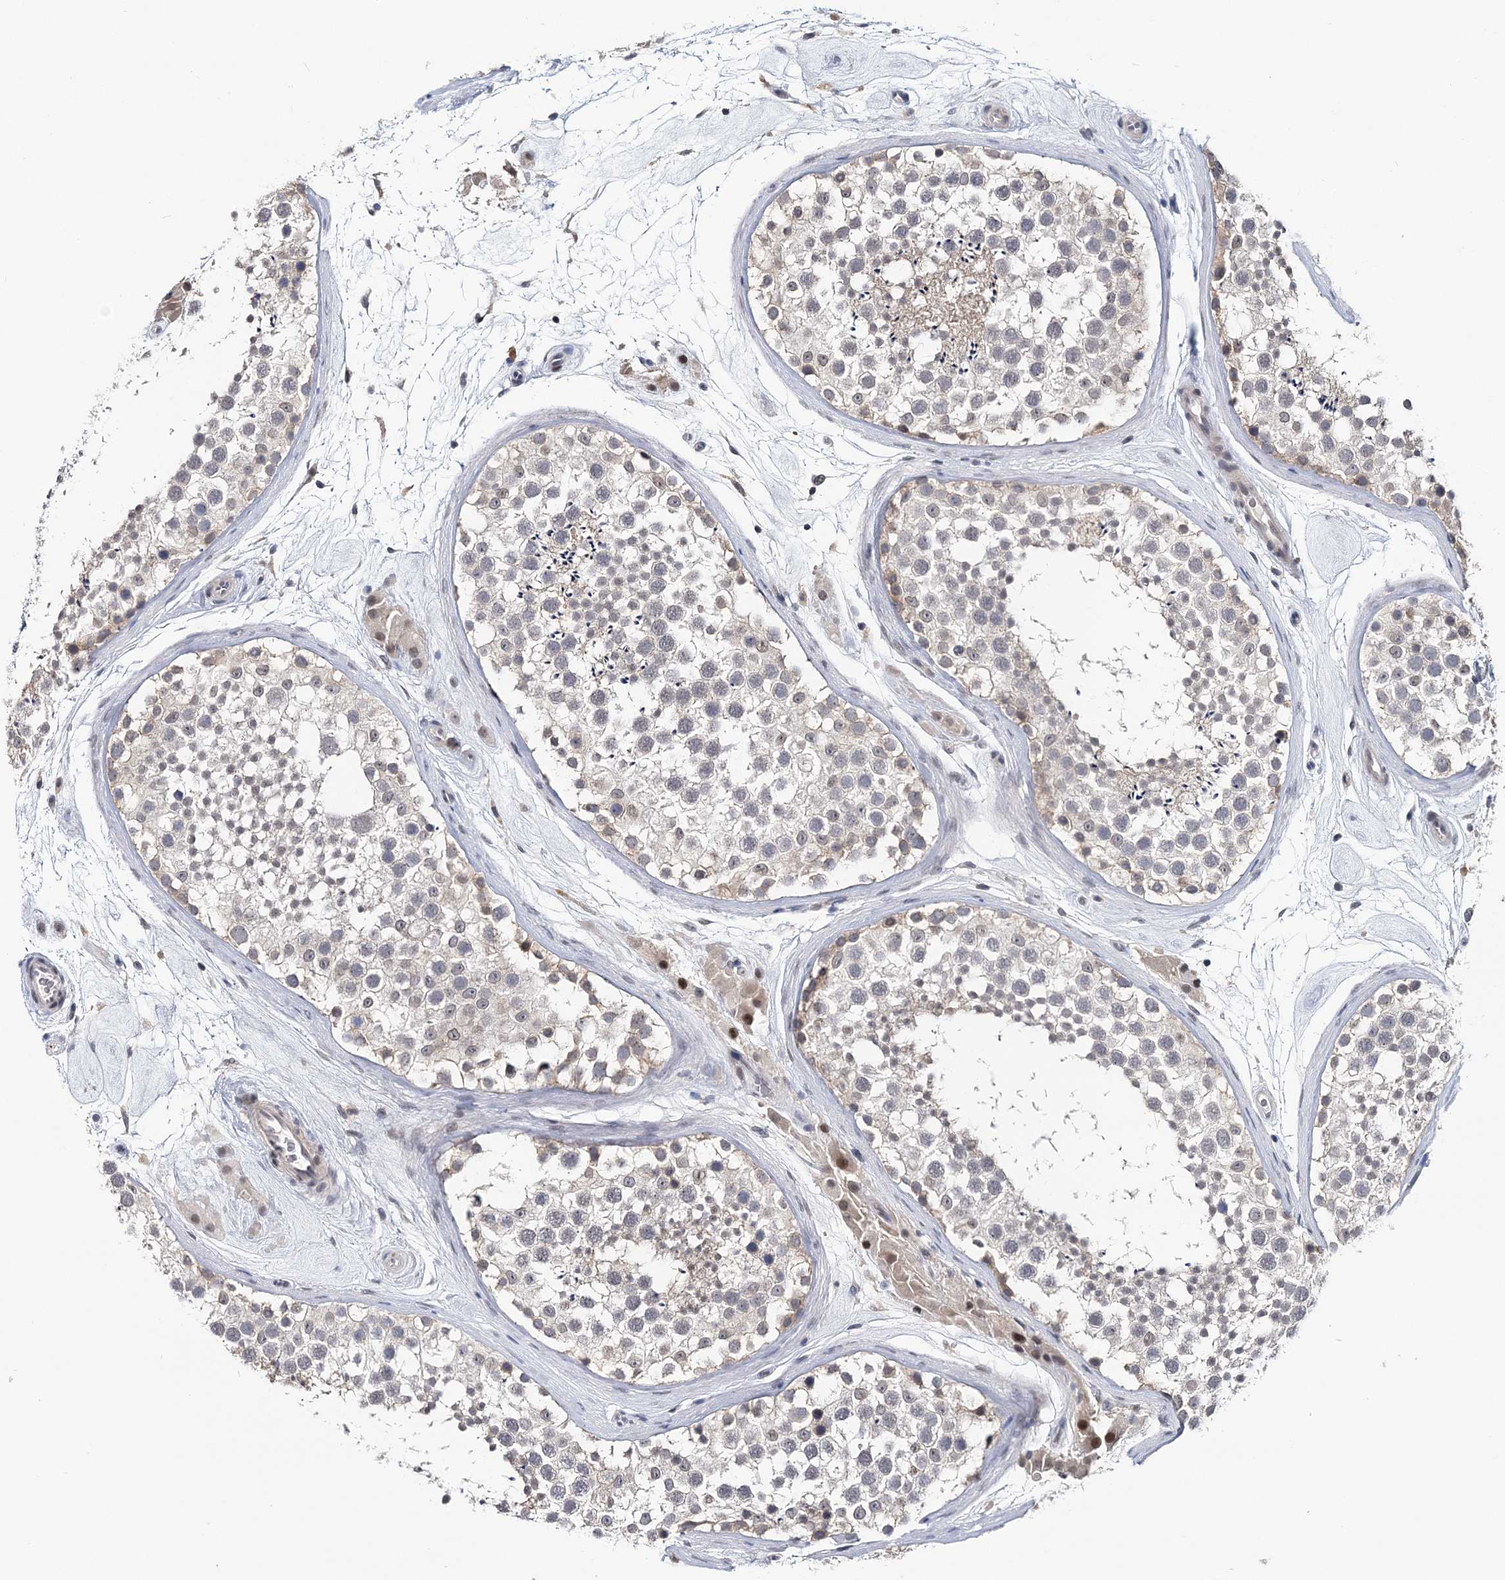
{"staining": {"intensity": "weak", "quantity": "<25%", "location": "cytoplasmic/membranous"}, "tissue": "testis", "cell_type": "Cells in seminiferous ducts", "image_type": "normal", "snomed": [{"axis": "morphology", "description": "Normal tissue, NOS"}, {"axis": "topography", "description": "Testis"}], "caption": "High power microscopy micrograph of an immunohistochemistry image of benign testis, revealing no significant expression in cells in seminiferous ducts.", "gene": "HYCC2", "patient": {"sex": "male", "age": 46}}